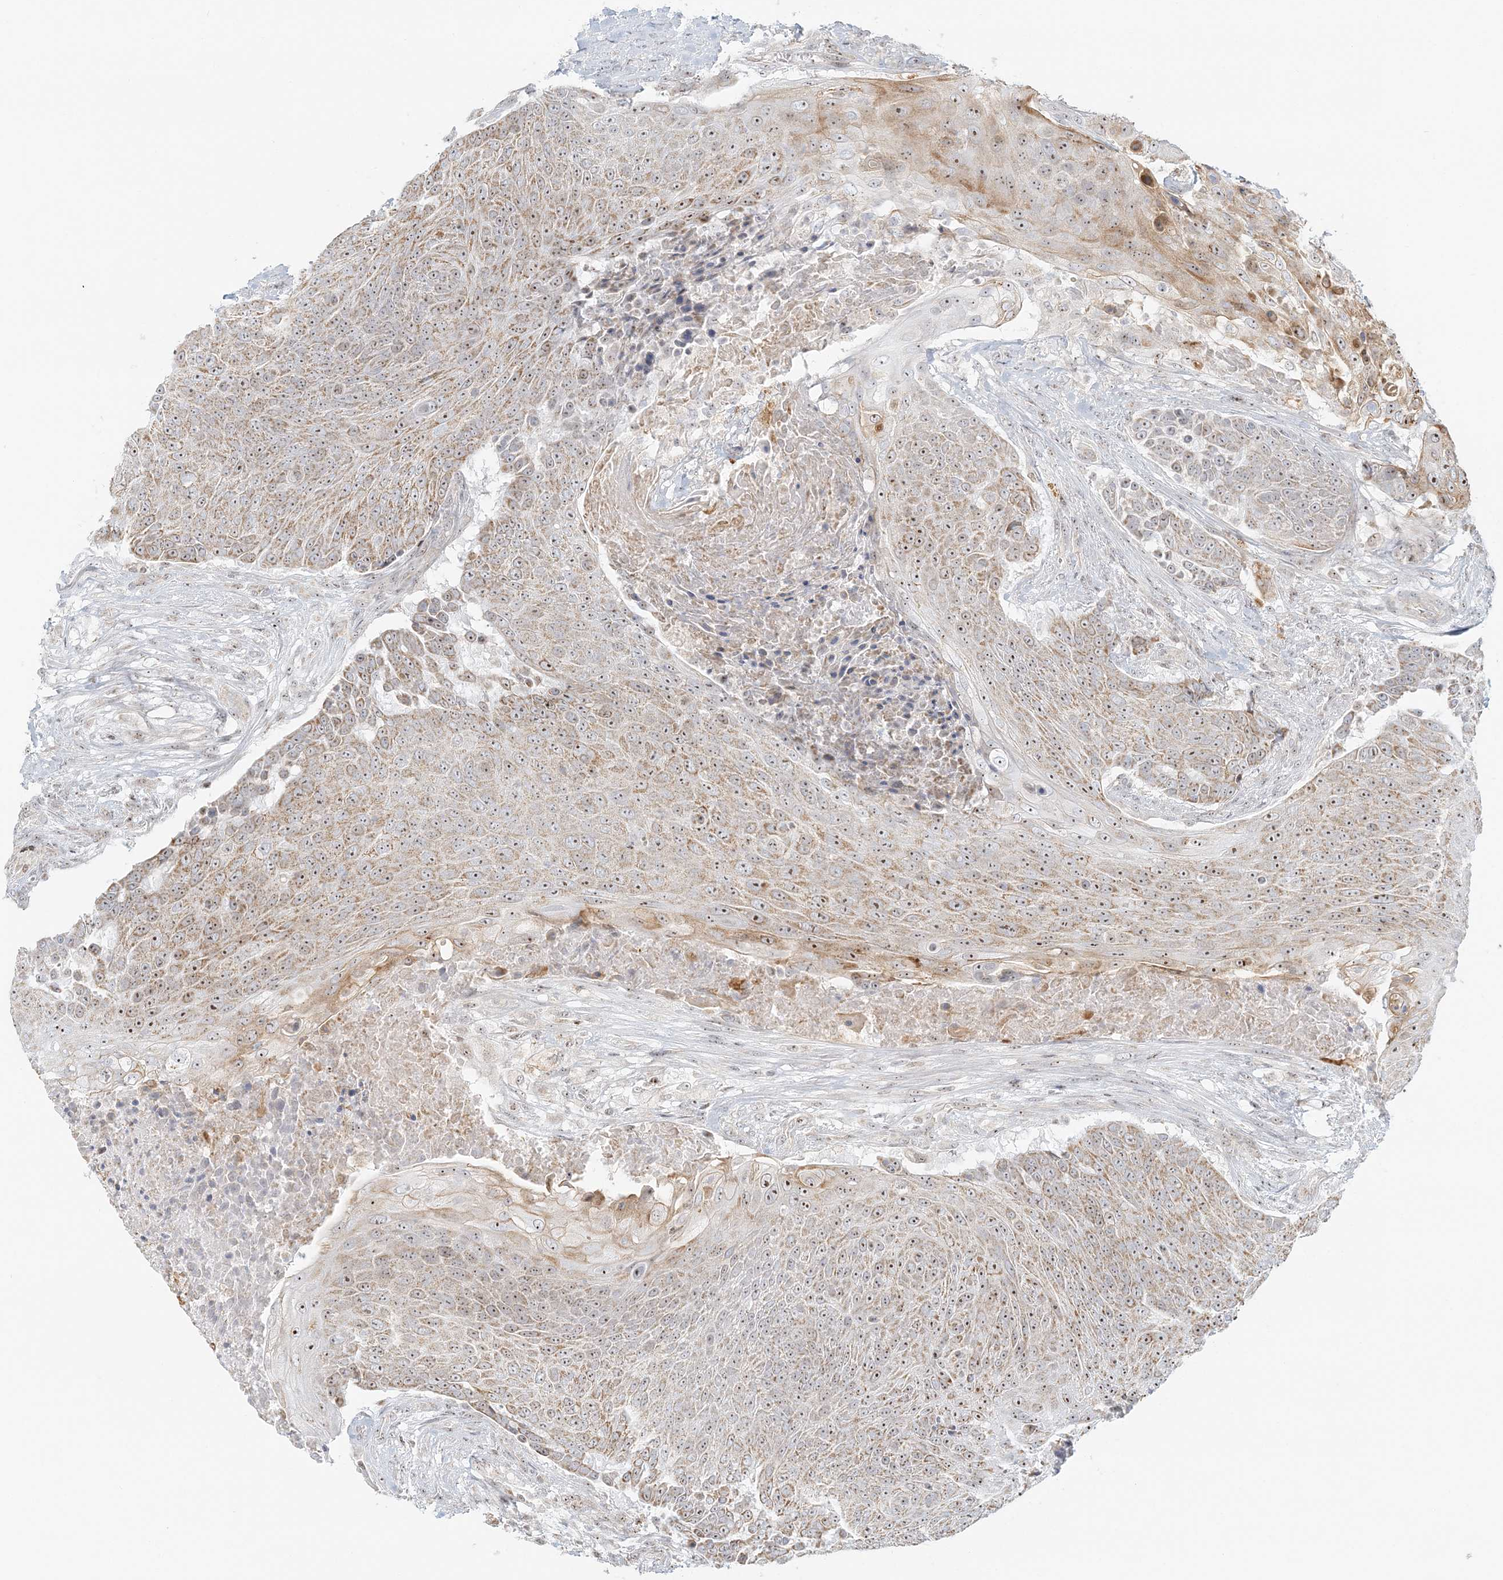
{"staining": {"intensity": "moderate", "quantity": ">75%", "location": "nuclear"}, "tissue": "urothelial cancer", "cell_type": "Tumor cells", "image_type": "cancer", "snomed": [{"axis": "morphology", "description": "Urothelial carcinoma, High grade"}, {"axis": "topography", "description": "Urinary bladder"}], "caption": "Protein staining by IHC reveals moderate nuclear expression in approximately >75% of tumor cells in urothelial carcinoma (high-grade). Using DAB (brown) and hematoxylin (blue) stains, captured at high magnification using brightfield microscopy.", "gene": "UBE2F", "patient": {"sex": "female", "age": 63}}